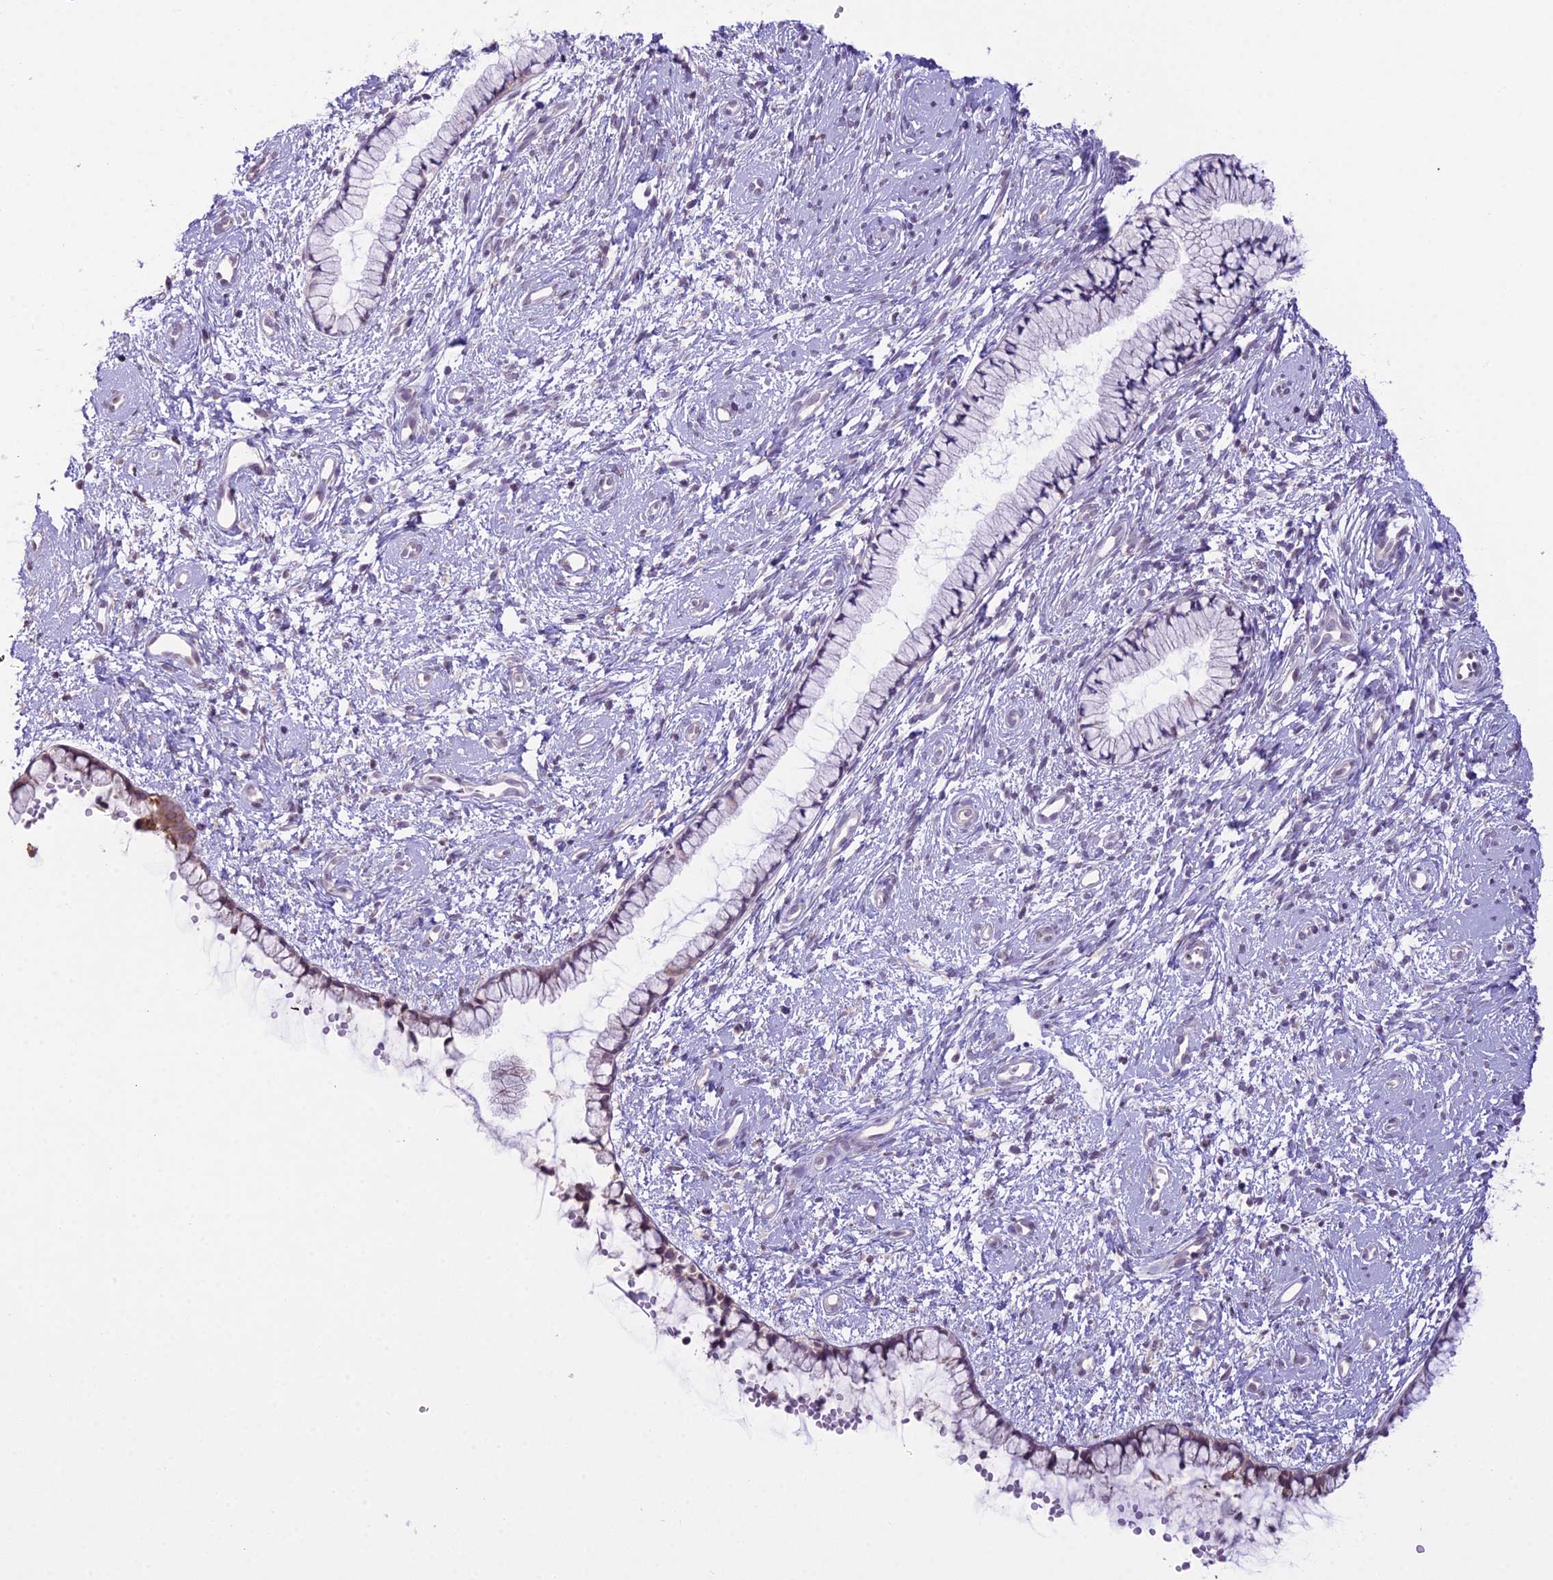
{"staining": {"intensity": "moderate", "quantity": "<25%", "location": "cytoplasmic/membranous"}, "tissue": "cervix", "cell_type": "Glandular cells", "image_type": "normal", "snomed": [{"axis": "morphology", "description": "Normal tissue, NOS"}, {"axis": "topography", "description": "Cervix"}], "caption": "Cervix stained with DAB (3,3'-diaminobenzidine) immunohistochemistry exhibits low levels of moderate cytoplasmic/membranous staining in about <25% of glandular cells. (DAB IHC, brown staining for protein, blue staining for nuclei).", "gene": "RPS26", "patient": {"sex": "female", "age": 57}}